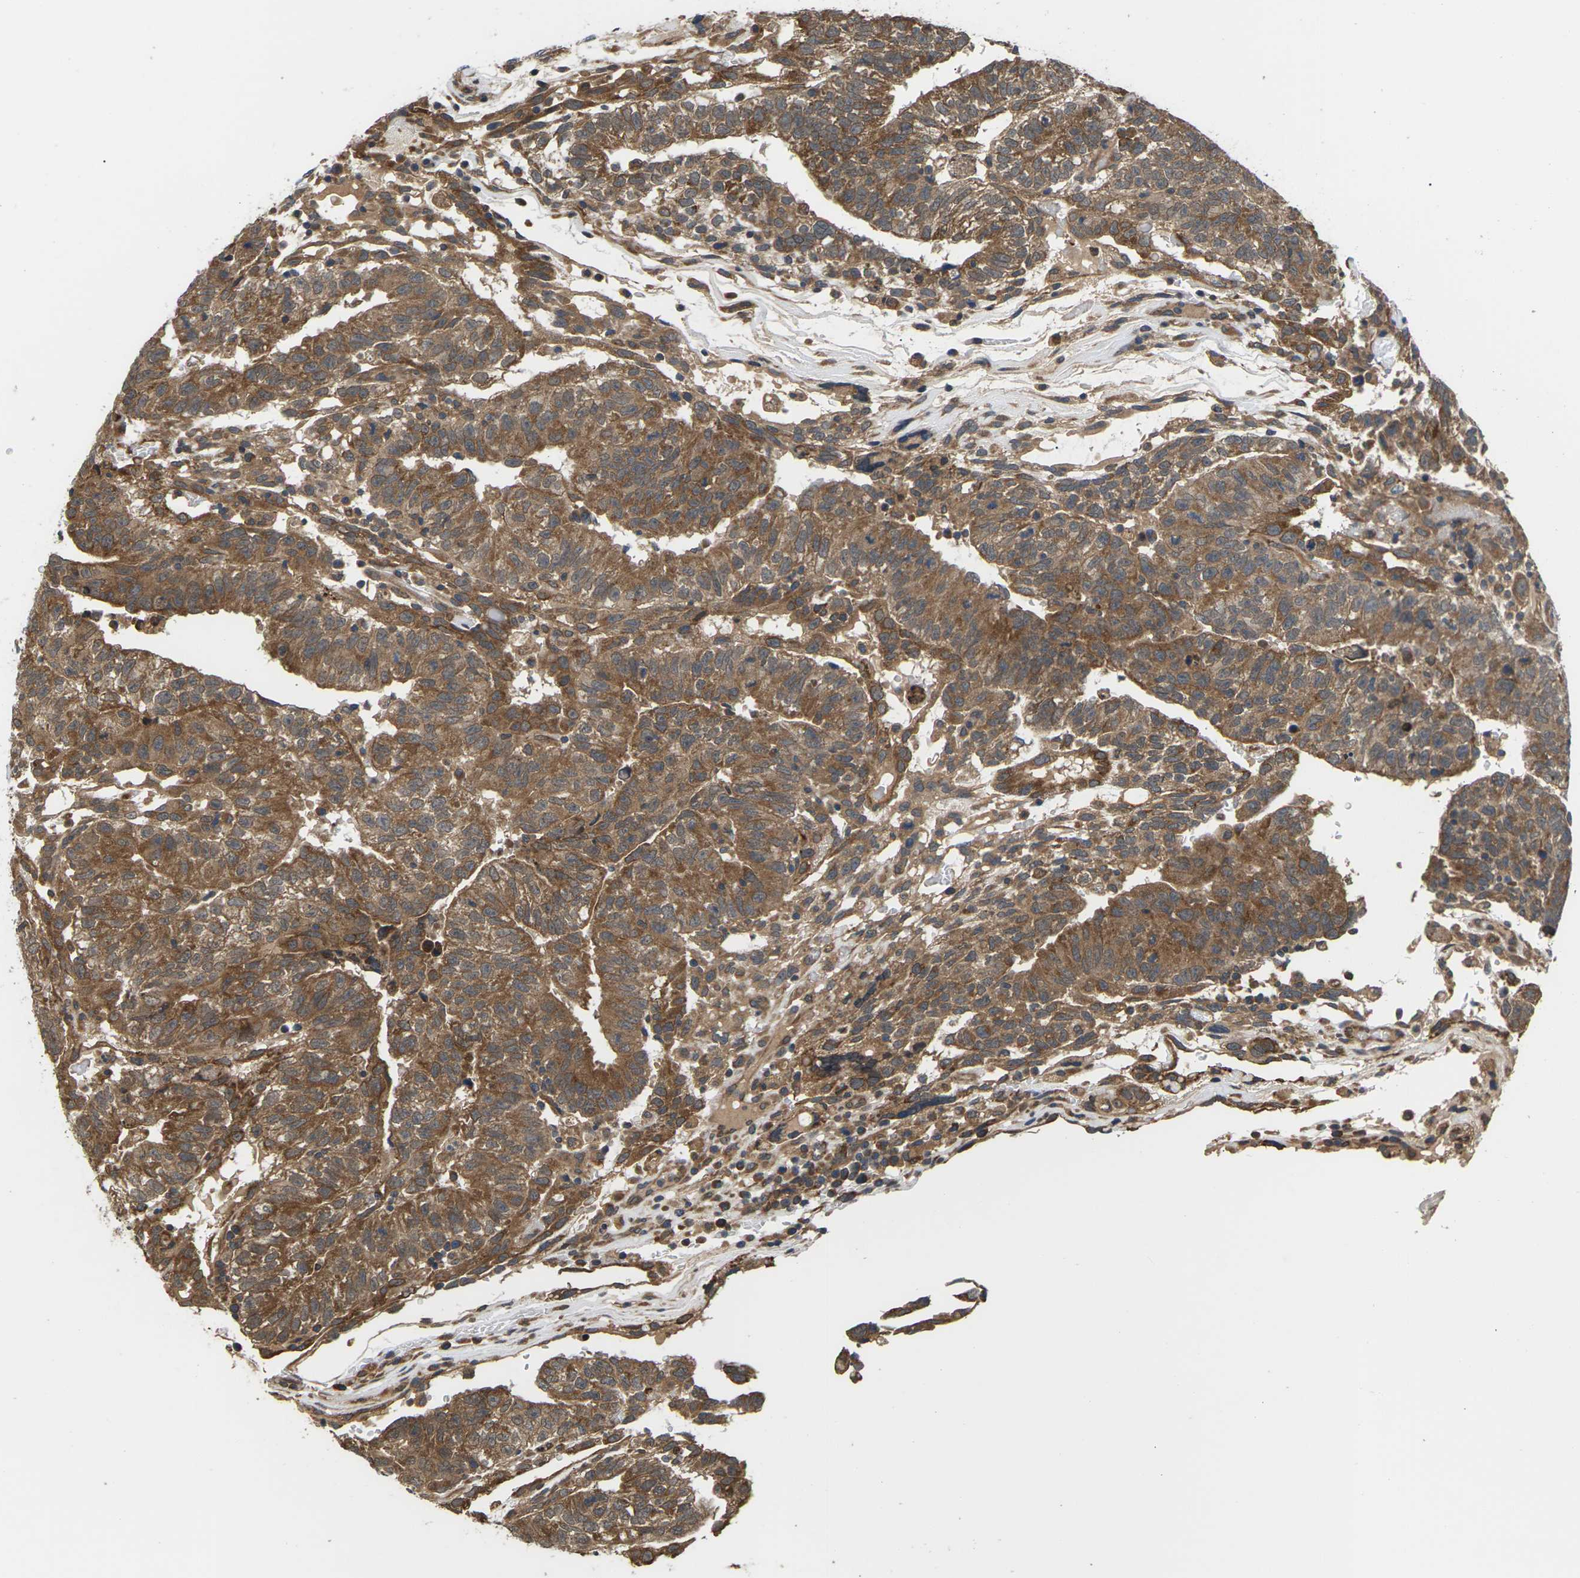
{"staining": {"intensity": "strong", "quantity": ">75%", "location": "cytoplasmic/membranous"}, "tissue": "testis cancer", "cell_type": "Tumor cells", "image_type": "cancer", "snomed": [{"axis": "morphology", "description": "Seminoma, NOS"}, {"axis": "morphology", "description": "Carcinoma, Embryonal, NOS"}, {"axis": "topography", "description": "Testis"}], "caption": "The immunohistochemical stain labels strong cytoplasmic/membranous expression in tumor cells of embryonal carcinoma (testis) tissue.", "gene": "NRAS", "patient": {"sex": "male", "age": 52}}